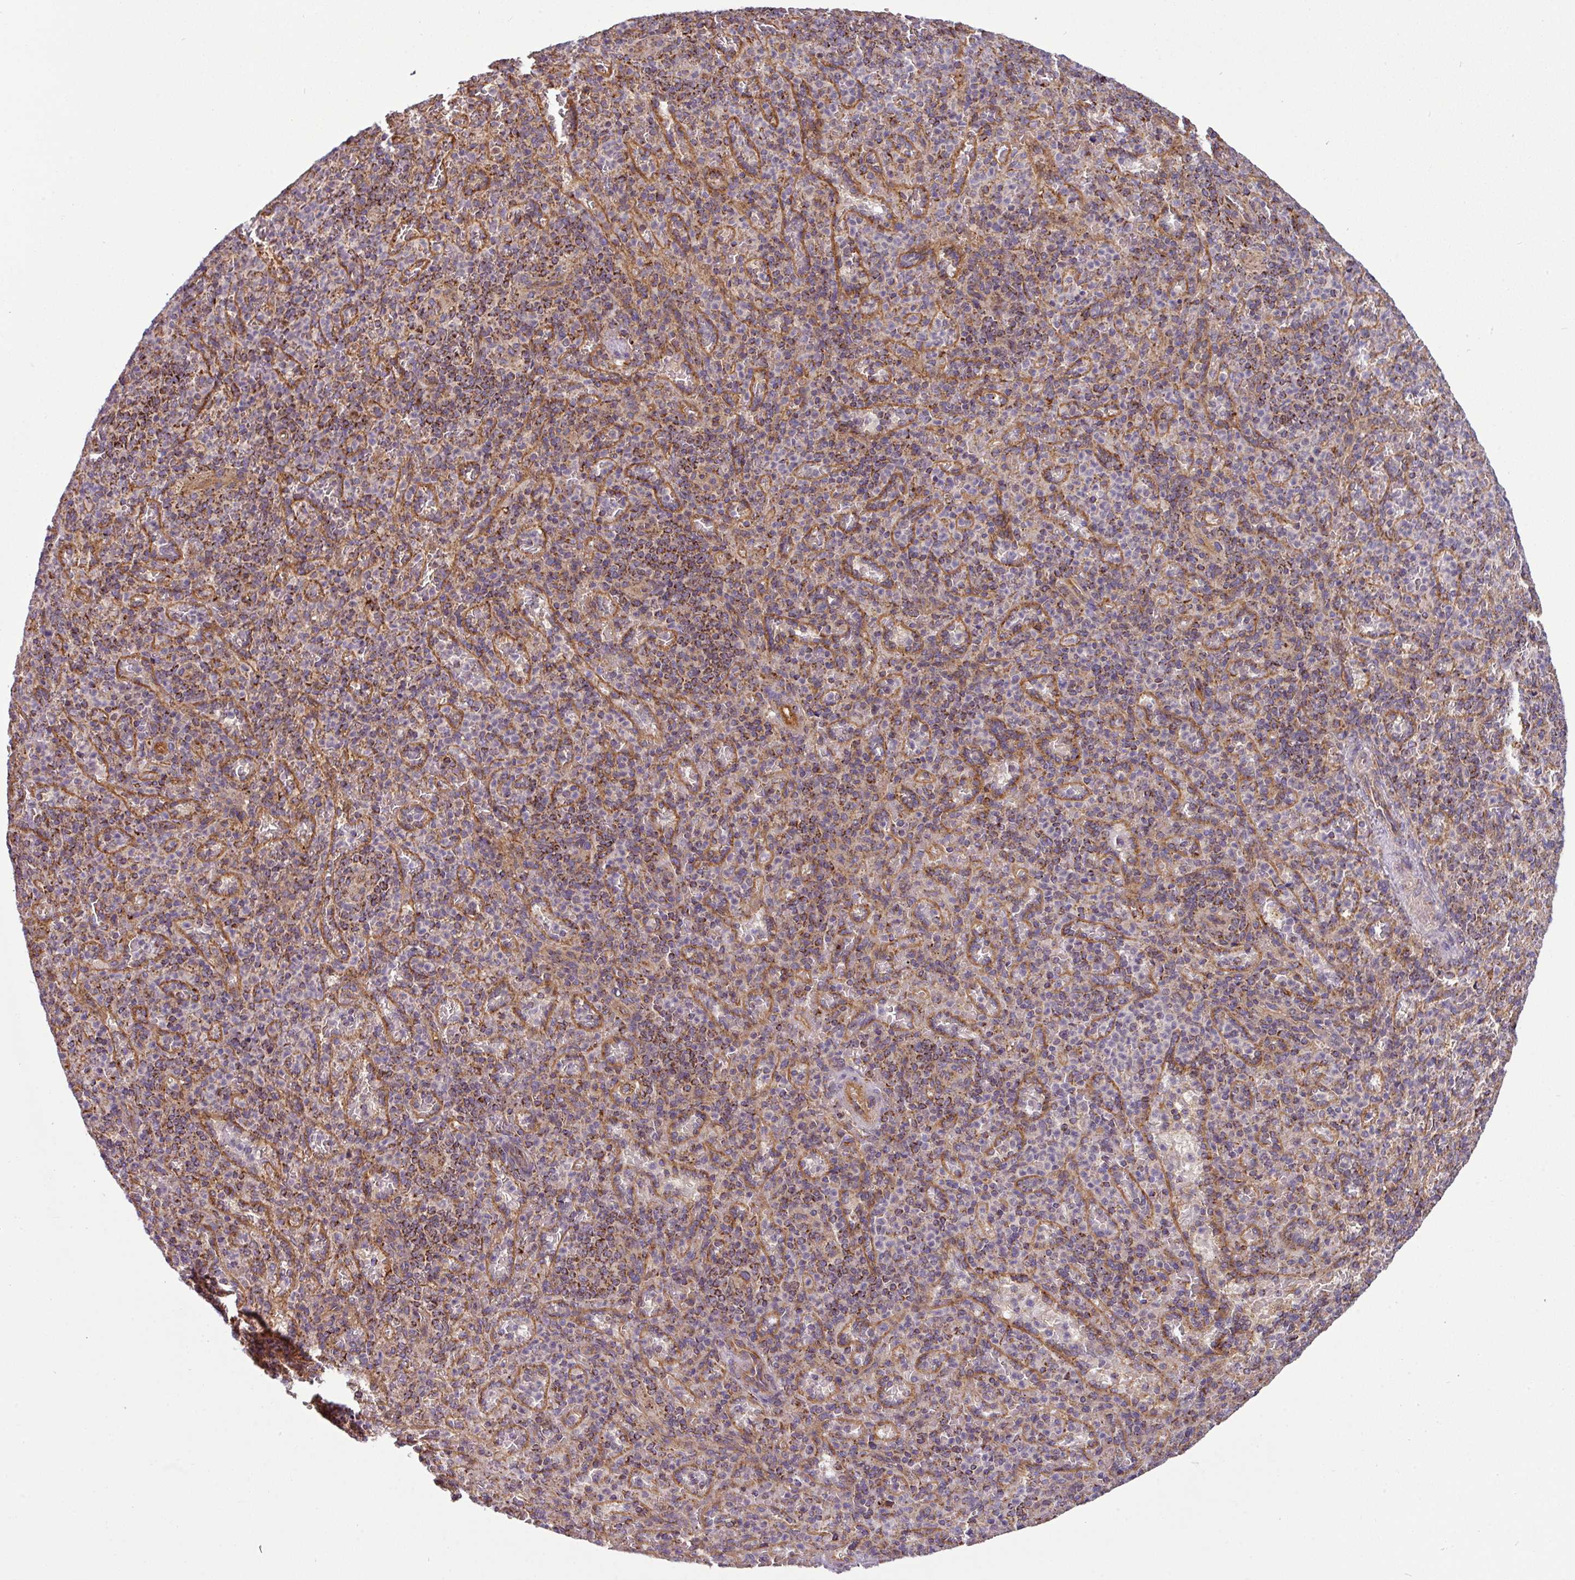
{"staining": {"intensity": "negative", "quantity": "none", "location": "none"}, "tissue": "spleen", "cell_type": "Cells in red pulp", "image_type": "normal", "snomed": [{"axis": "morphology", "description": "Normal tissue, NOS"}, {"axis": "topography", "description": "Spleen"}], "caption": "This is an IHC micrograph of unremarkable spleen. There is no expression in cells in red pulp.", "gene": "PRELID3B", "patient": {"sex": "female", "age": 74}}